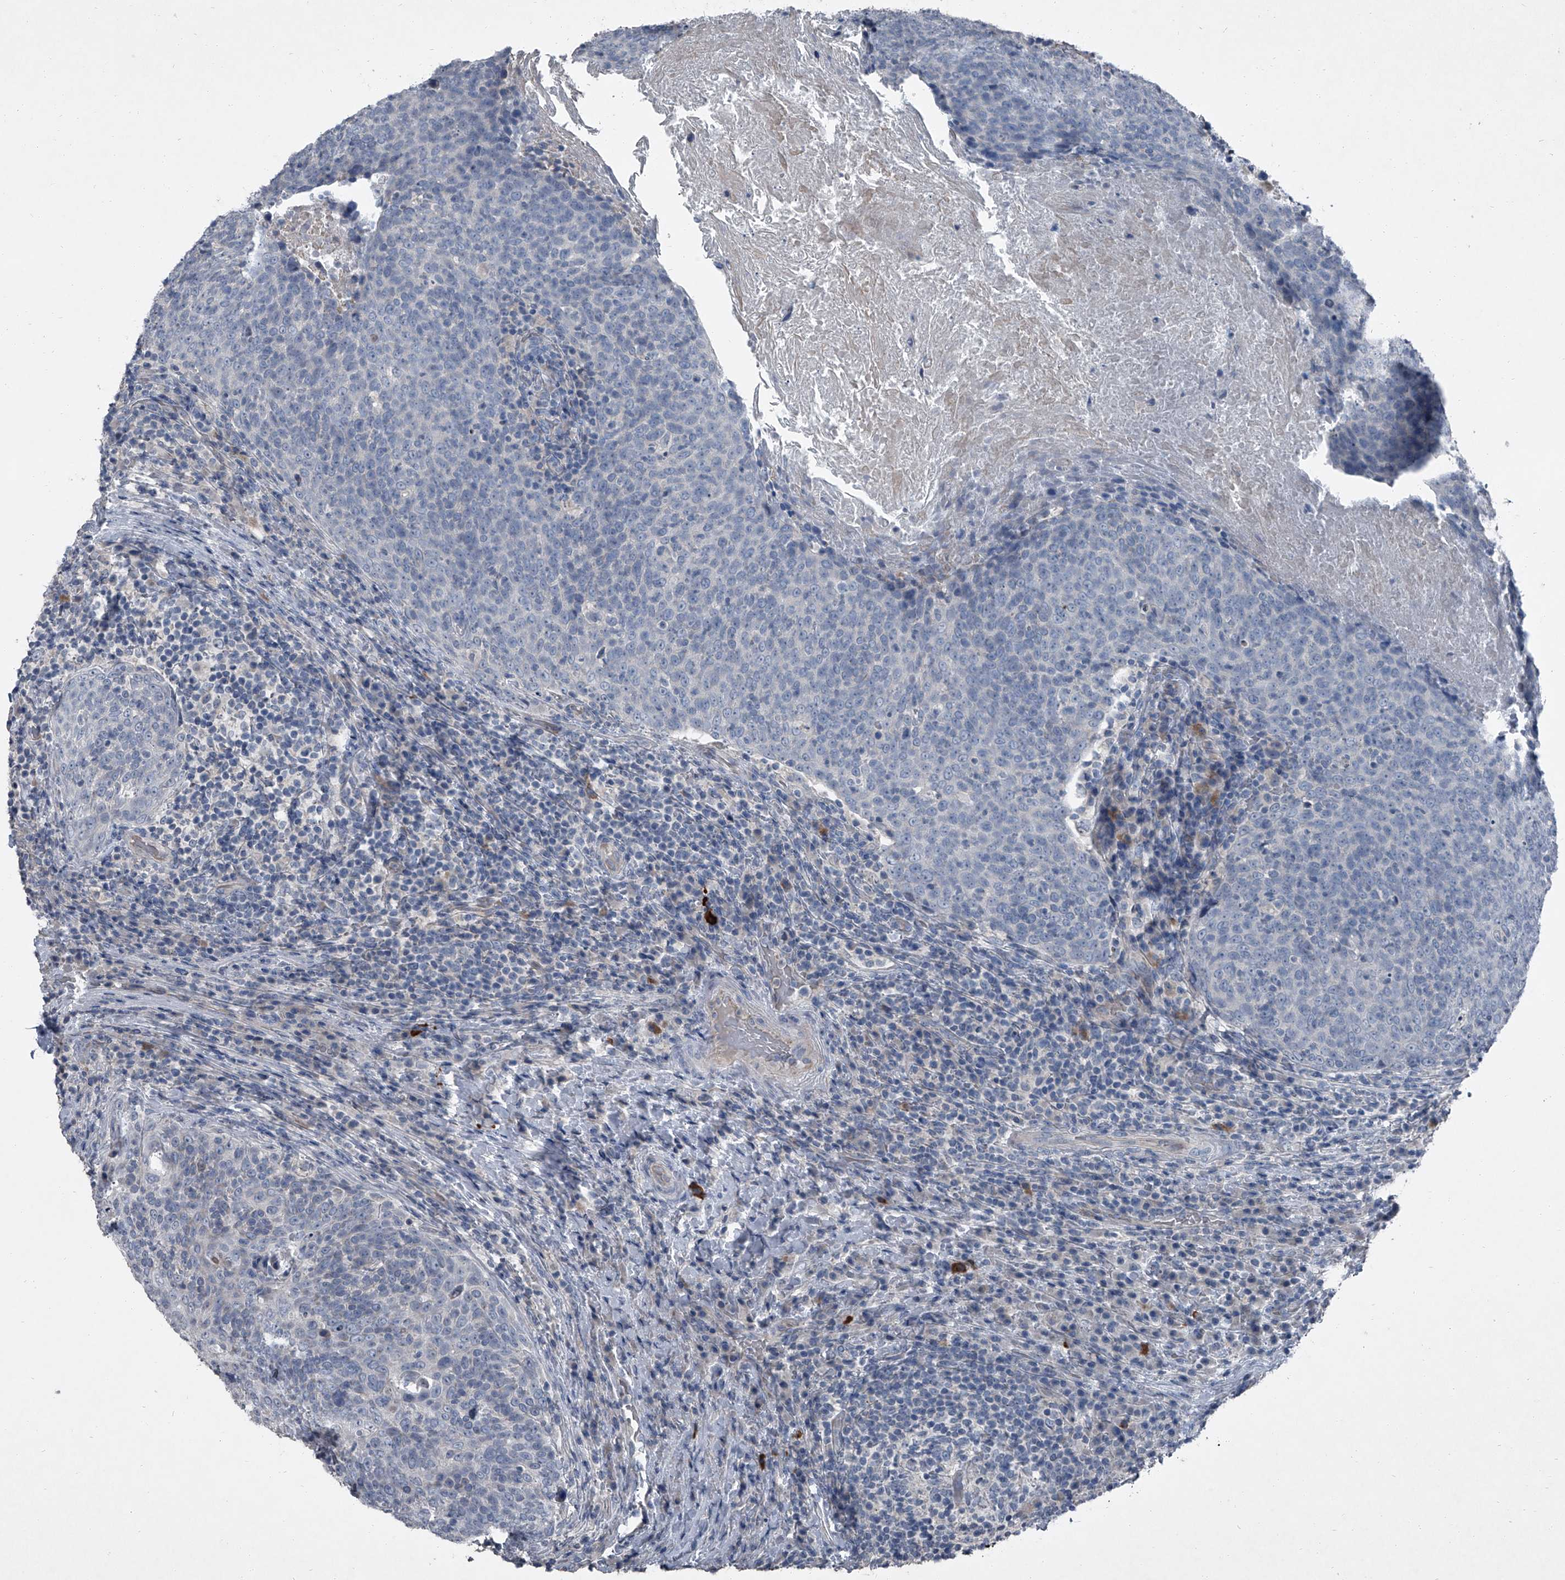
{"staining": {"intensity": "negative", "quantity": "none", "location": "none"}, "tissue": "head and neck cancer", "cell_type": "Tumor cells", "image_type": "cancer", "snomed": [{"axis": "morphology", "description": "Squamous cell carcinoma, NOS"}, {"axis": "morphology", "description": "Squamous cell carcinoma, metastatic, NOS"}, {"axis": "topography", "description": "Lymph node"}, {"axis": "topography", "description": "Head-Neck"}], "caption": "Immunohistochemistry (IHC) of human squamous cell carcinoma (head and neck) reveals no positivity in tumor cells.", "gene": "HEPHL1", "patient": {"sex": "male", "age": 62}}